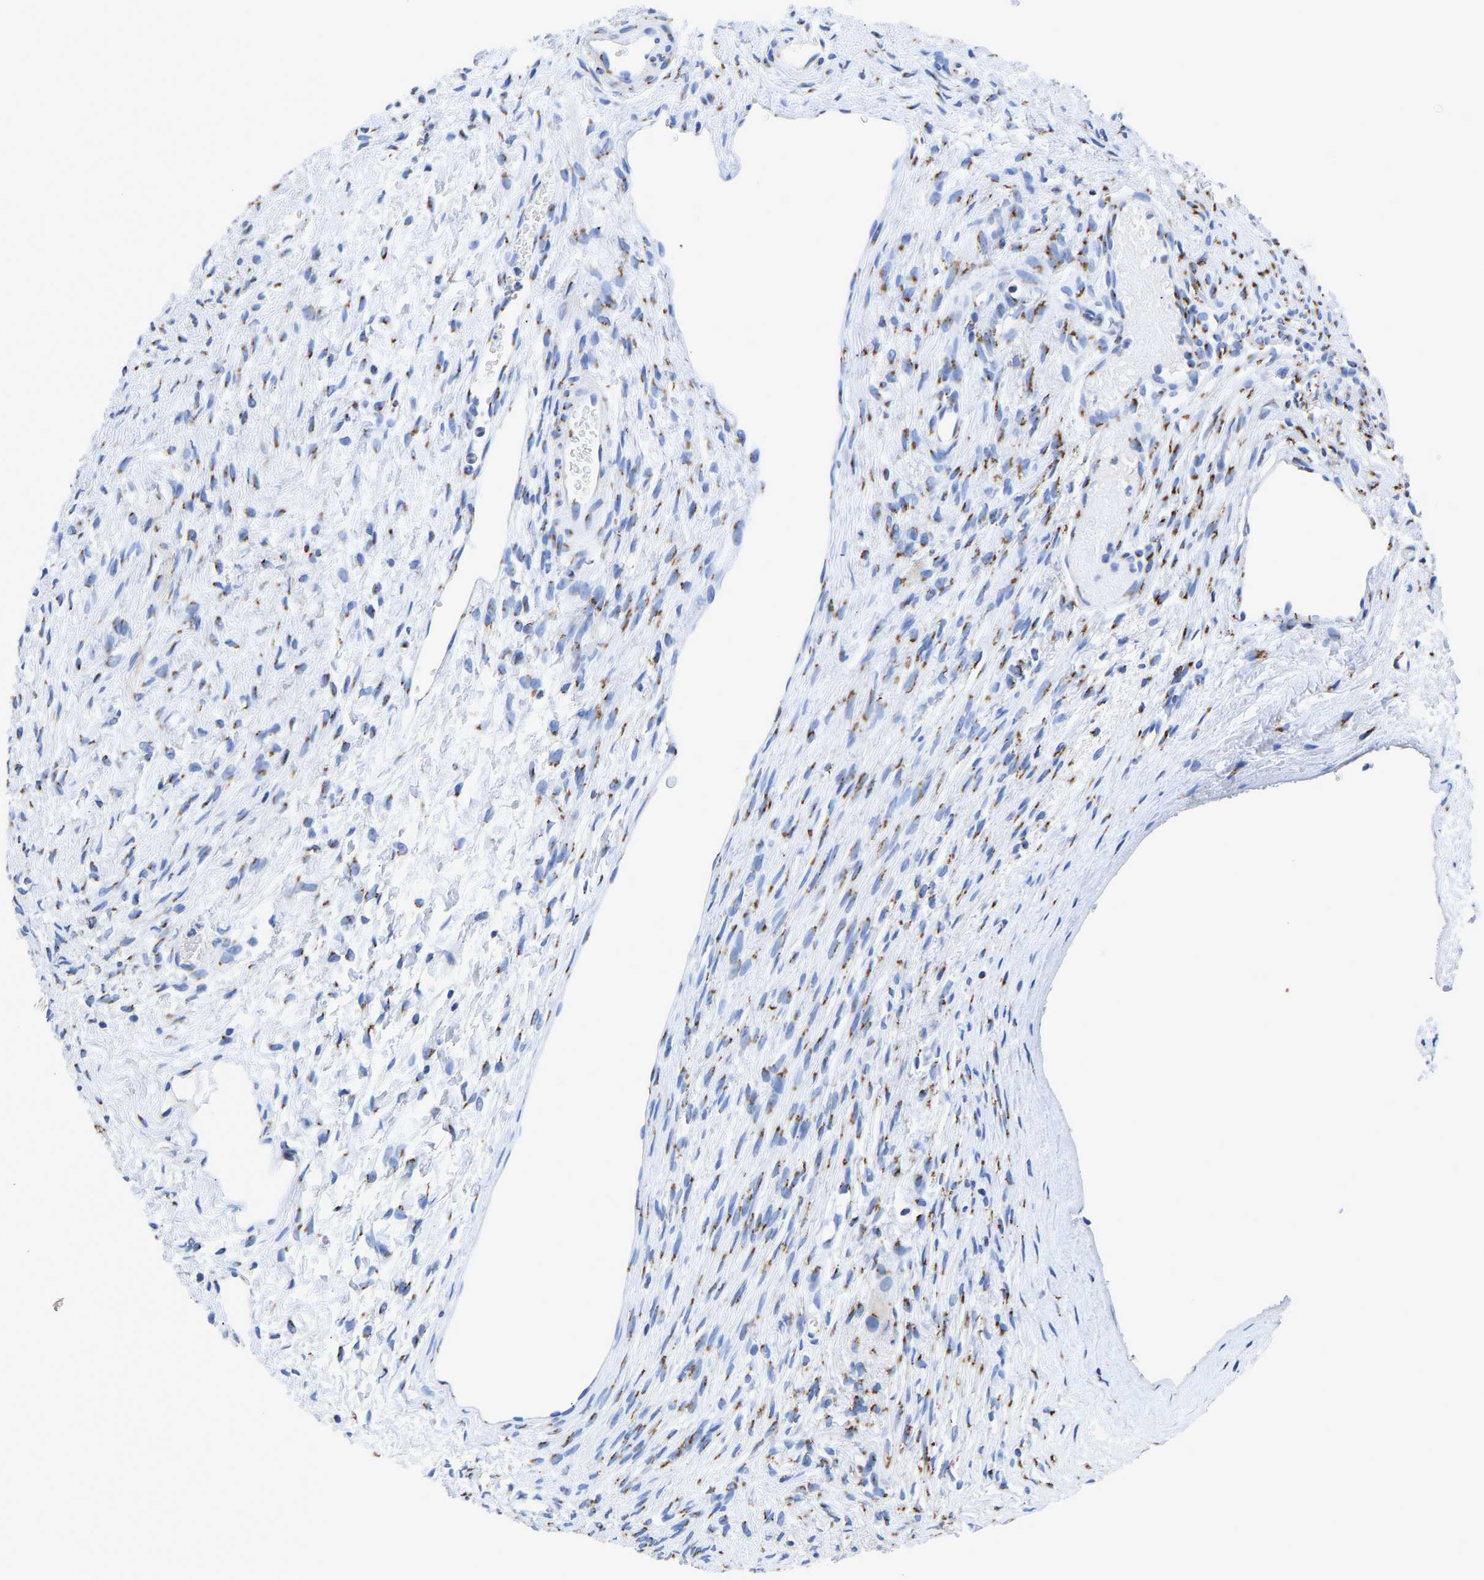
{"staining": {"intensity": "moderate", "quantity": "25%-75%", "location": "cytoplasmic/membranous"}, "tissue": "ovary", "cell_type": "Ovarian stroma cells", "image_type": "normal", "snomed": [{"axis": "morphology", "description": "Normal tissue, NOS"}, {"axis": "topography", "description": "Ovary"}], "caption": "There is medium levels of moderate cytoplasmic/membranous expression in ovarian stroma cells of normal ovary, as demonstrated by immunohistochemical staining (brown color).", "gene": "TMEM87A", "patient": {"sex": "female", "age": 33}}